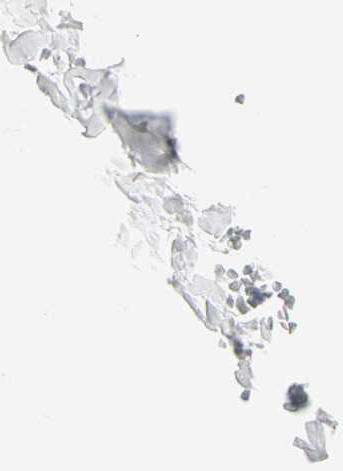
{"staining": {"intensity": "negative", "quantity": "none", "location": "none"}, "tissue": "adipose tissue", "cell_type": "Adipocytes", "image_type": "normal", "snomed": [{"axis": "morphology", "description": "Normal tissue, NOS"}, {"axis": "topography", "description": "Cartilage tissue"}, {"axis": "topography", "description": "Lung"}], "caption": "The micrograph reveals no significant staining in adipocytes of adipose tissue. The staining is performed using DAB (3,3'-diaminobenzidine) brown chromogen with nuclei counter-stained in using hematoxylin.", "gene": "C3orf52", "patient": {"sex": "male", "age": 65}}